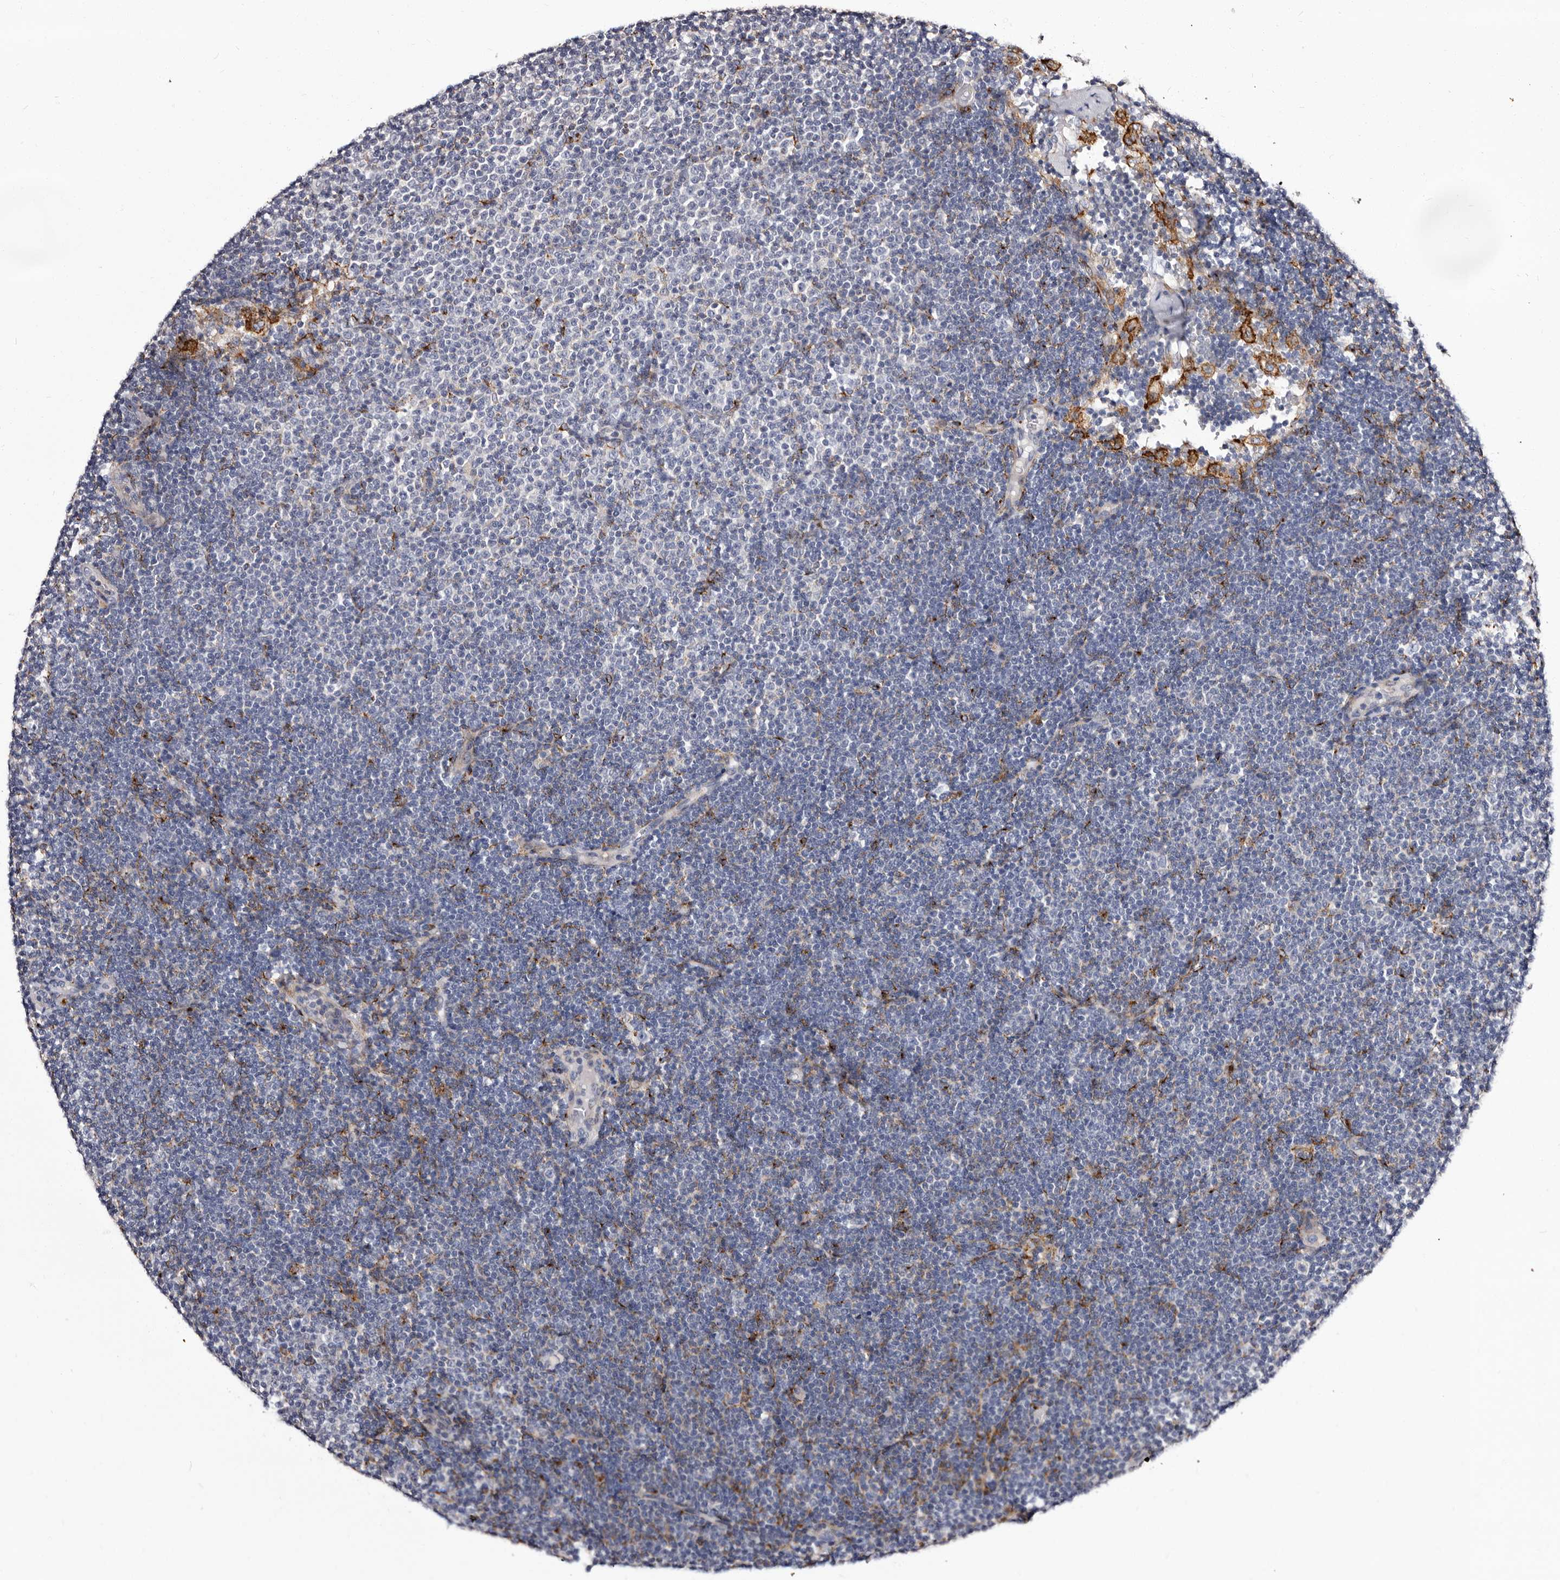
{"staining": {"intensity": "negative", "quantity": "none", "location": "none"}, "tissue": "lymphoma", "cell_type": "Tumor cells", "image_type": "cancer", "snomed": [{"axis": "morphology", "description": "Malignant lymphoma, non-Hodgkin's type, Low grade"}, {"axis": "topography", "description": "Lymph node"}], "caption": "Protein analysis of malignant lymphoma, non-Hodgkin's type (low-grade) displays no significant expression in tumor cells.", "gene": "AUNIP", "patient": {"sex": "female", "age": 53}}